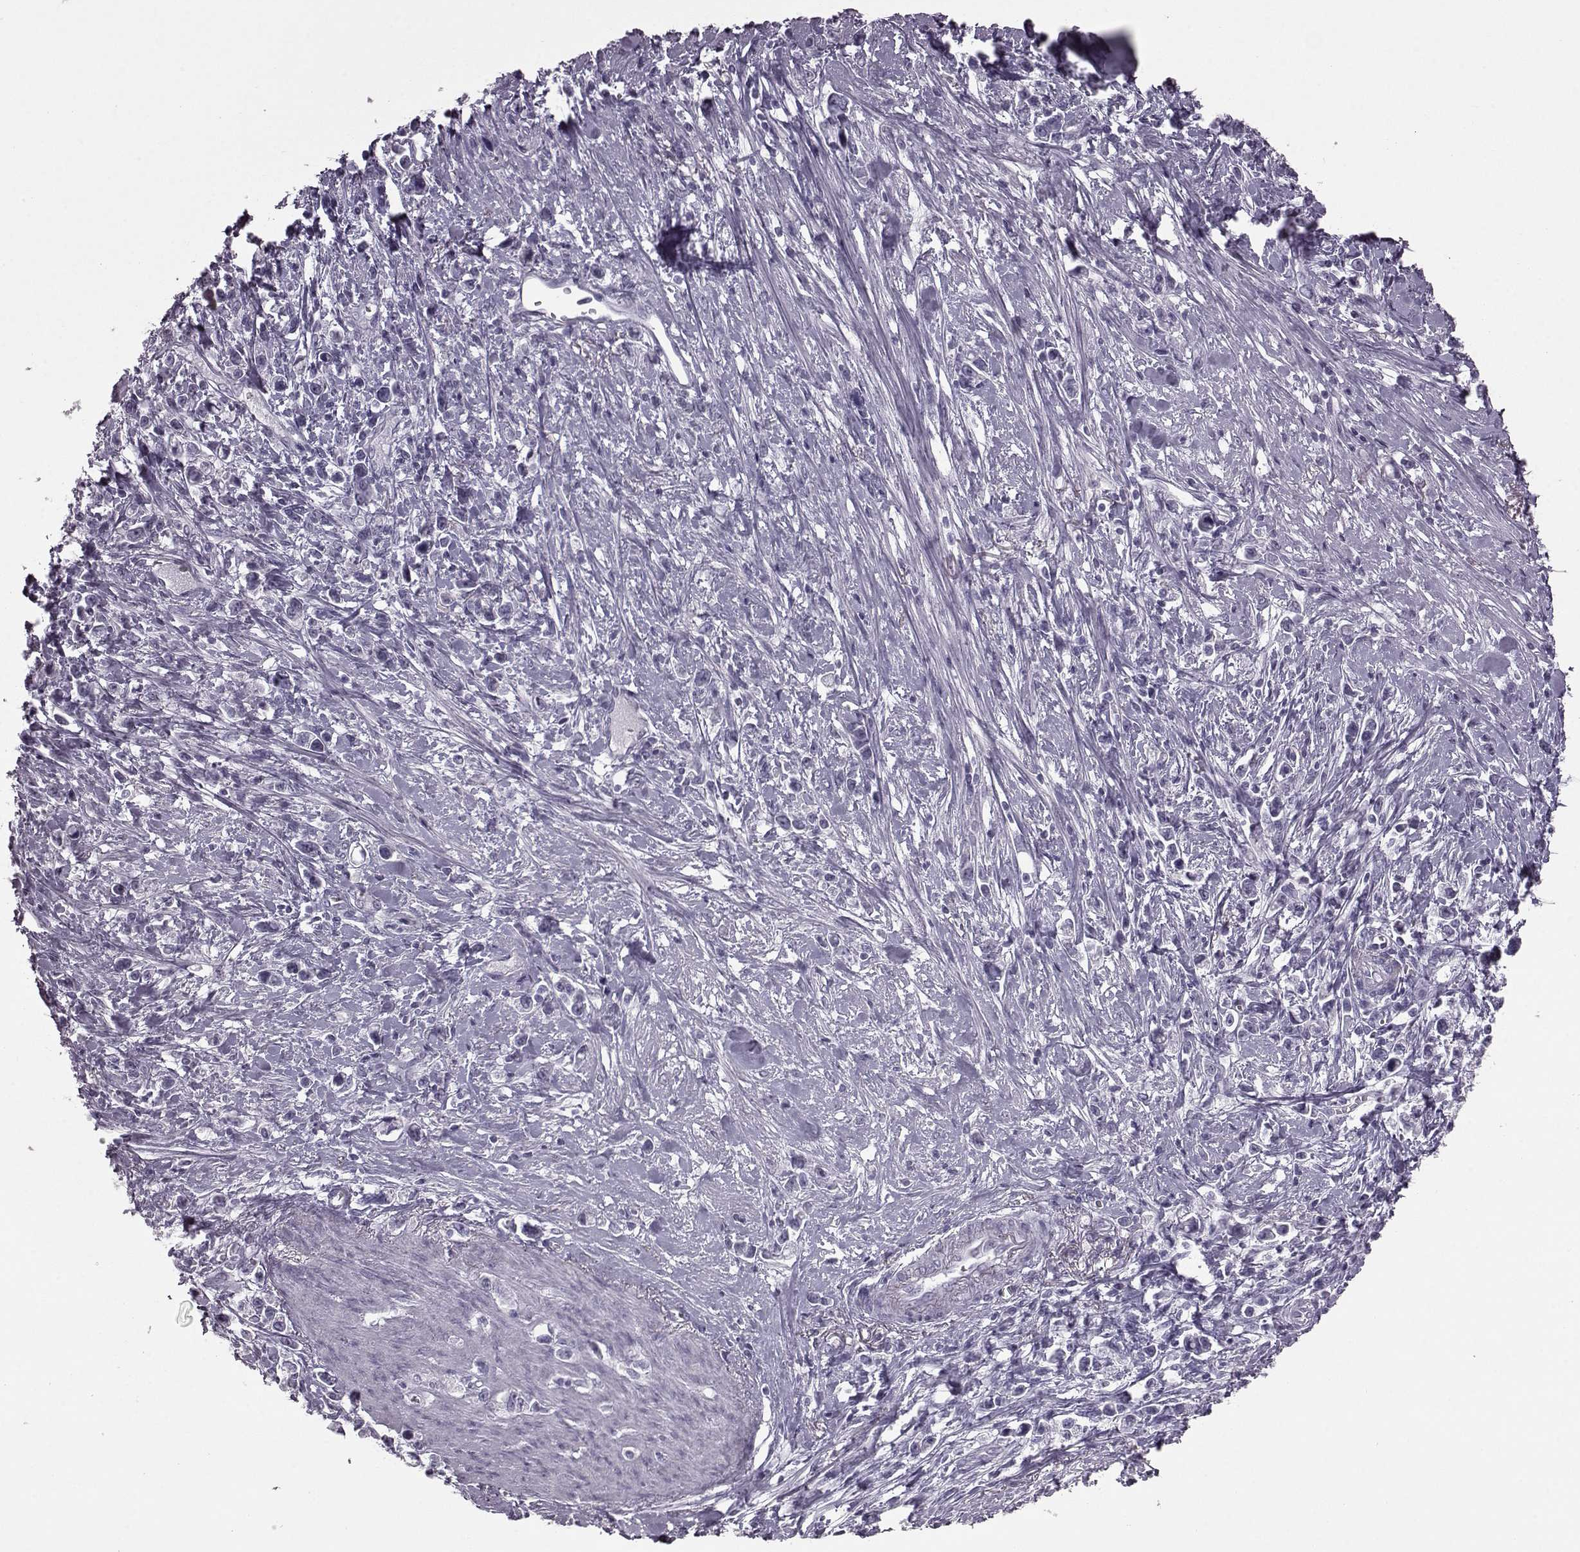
{"staining": {"intensity": "negative", "quantity": "none", "location": "none"}, "tissue": "stomach cancer", "cell_type": "Tumor cells", "image_type": "cancer", "snomed": [{"axis": "morphology", "description": "Adenocarcinoma, NOS"}, {"axis": "topography", "description": "Stomach"}], "caption": "Immunohistochemistry of human stomach adenocarcinoma displays no staining in tumor cells.", "gene": "AIPL1", "patient": {"sex": "male", "age": 63}}